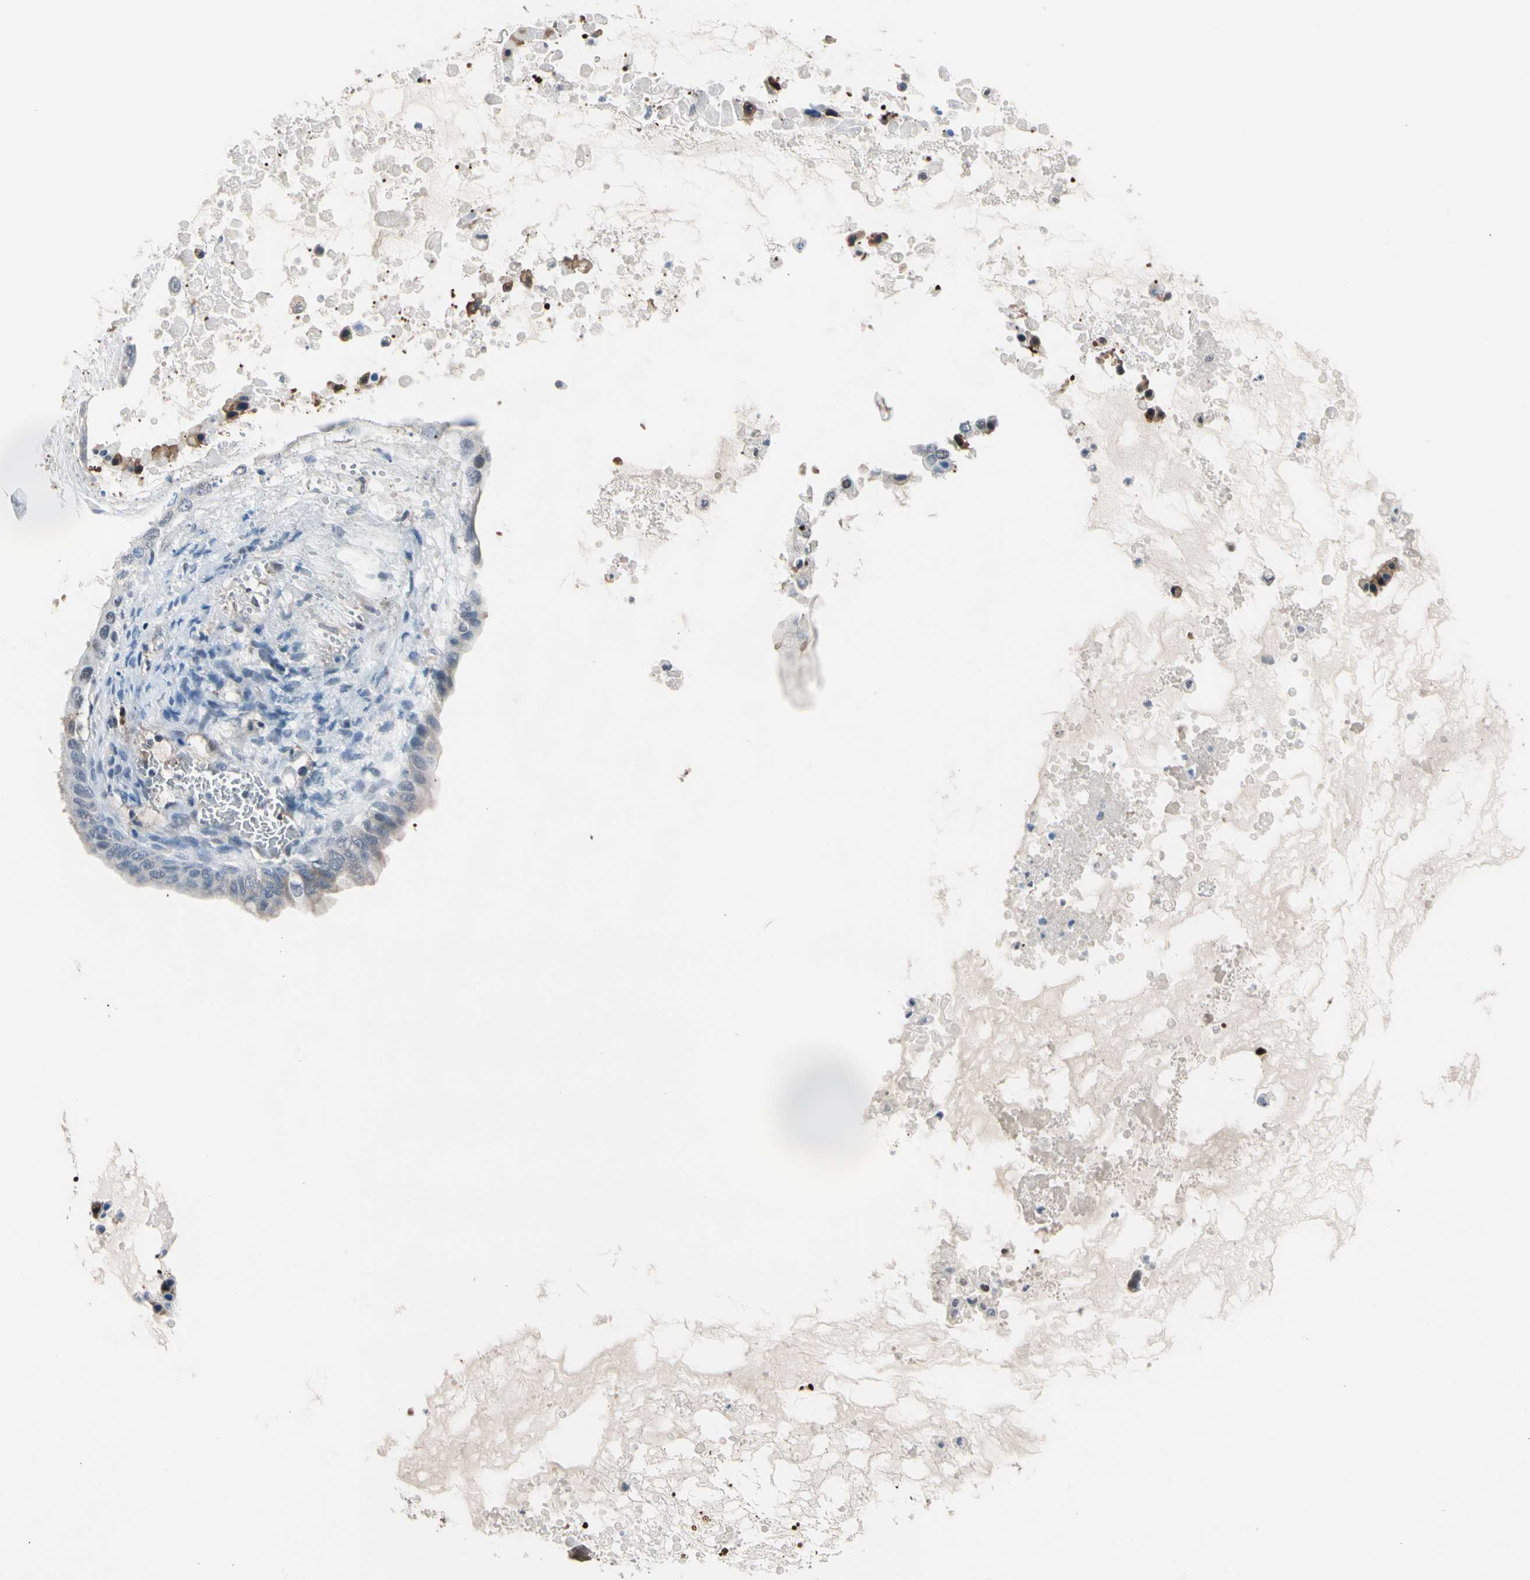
{"staining": {"intensity": "weak", "quantity": "25%-75%", "location": "cytoplasmic/membranous"}, "tissue": "ovarian cancer", "cell_type": "Tumor cells", "image_type": "cancer", "snomed": [{"axis": "morphology", "description": "Cystadenocarcinoma, mucinous, NOS"}, {"axis": "topography", "description": "Ovary"}], "caption": "Ovarian cancer (mucinous cystadenocarcinoma) was stained to show a protein in brown. There is low levels of weak cytoplasmic/membranous staining in about 25%-75% of tumor cells.", "gene": "PSMA2", "patient": {"sex": "female", "age": 80}}